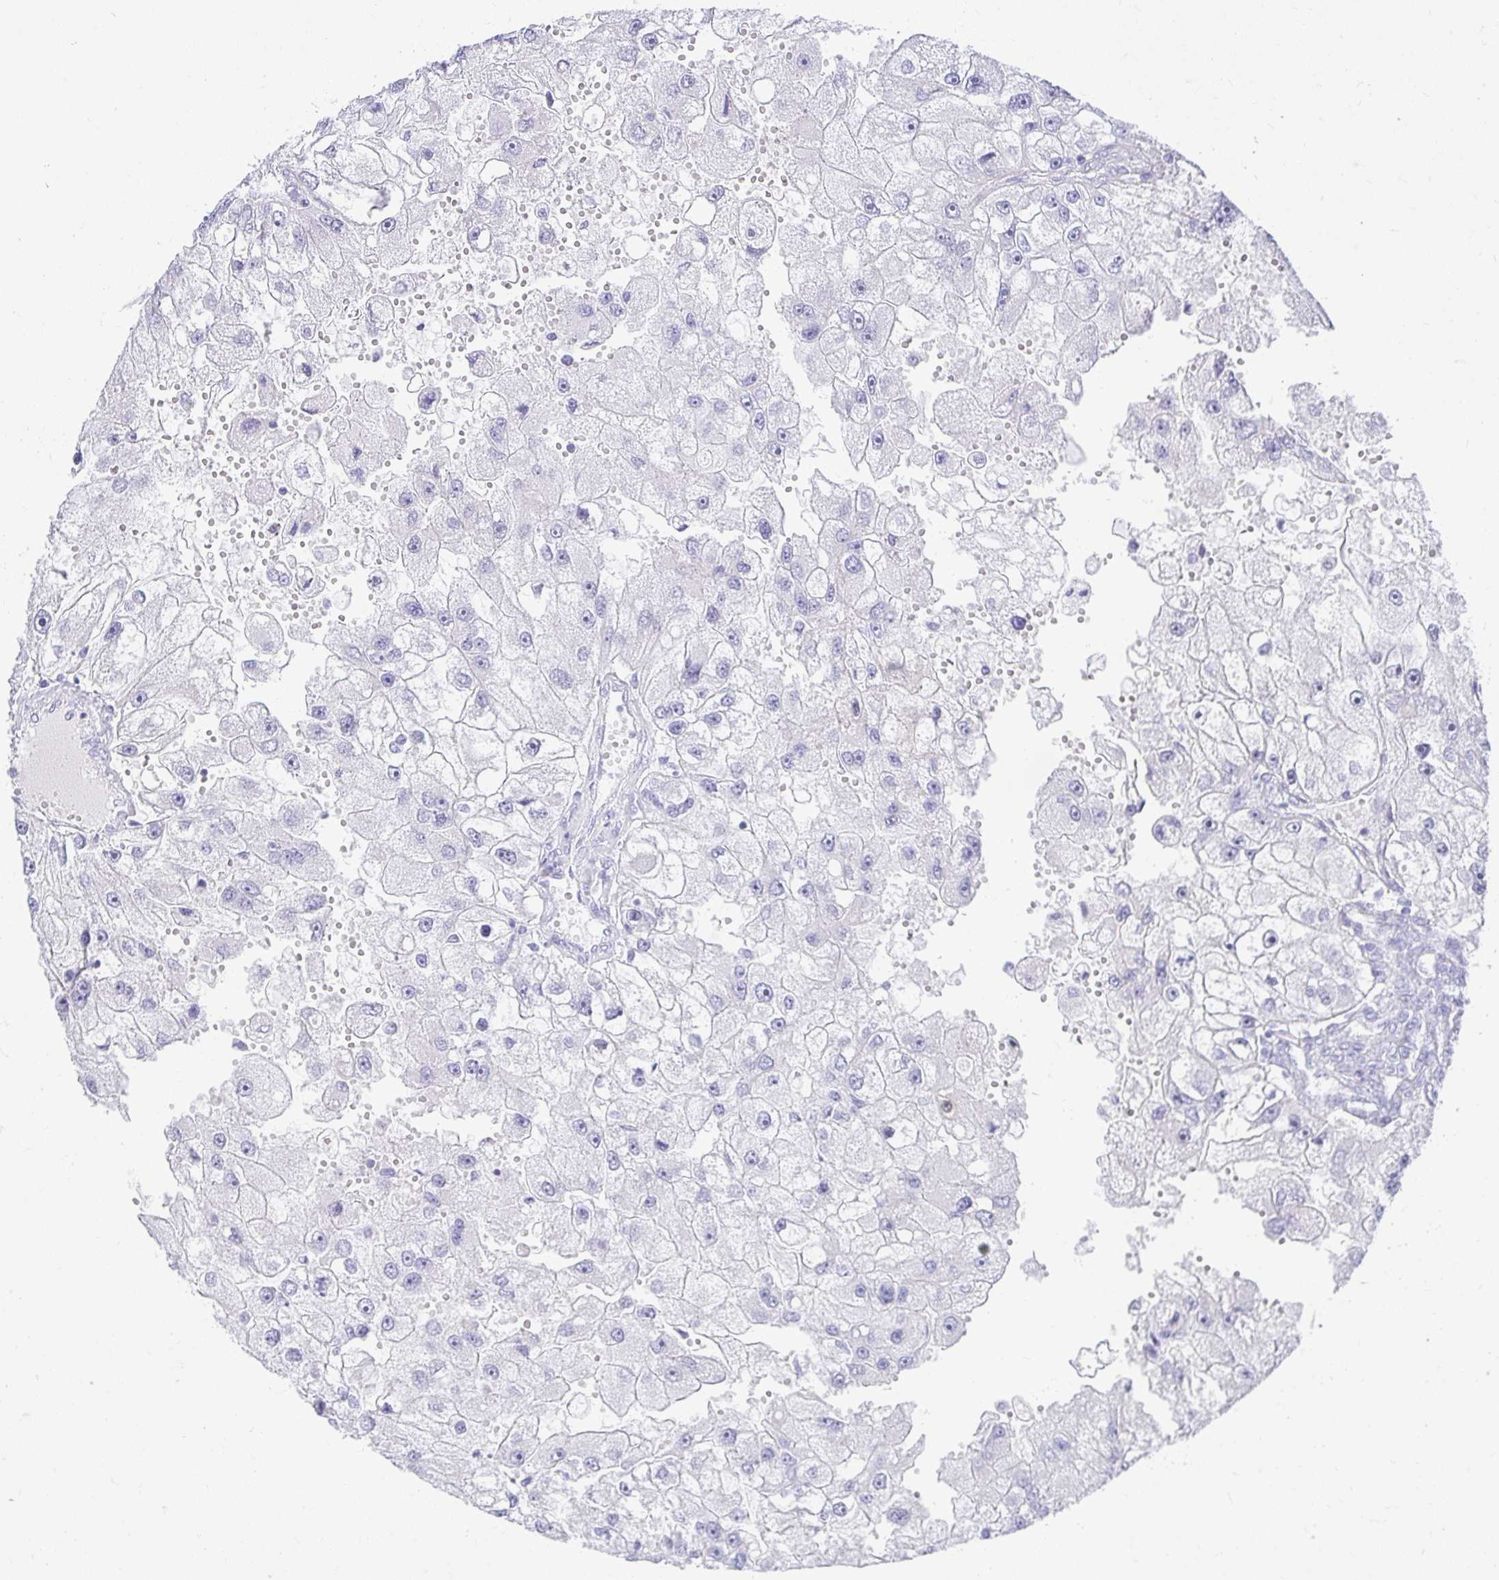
{"staining": {"intensity": "negative", "quantity": "none", "location": "none"}, "tissue": "renal cancer", "cell_type": "Tumor cells", "image_type": "cancer", "snomed": [{"axis": "morphology", "description": "Adenocarcinoma, NOS"}, {"axis": "topography", "description": "Kidney"}], "caption": "Tumor cells are negative for brown protein staining in adenocarcinoma (renal).", "gene": "CHAT", "patient": {"sex": "male", "age": 63}}